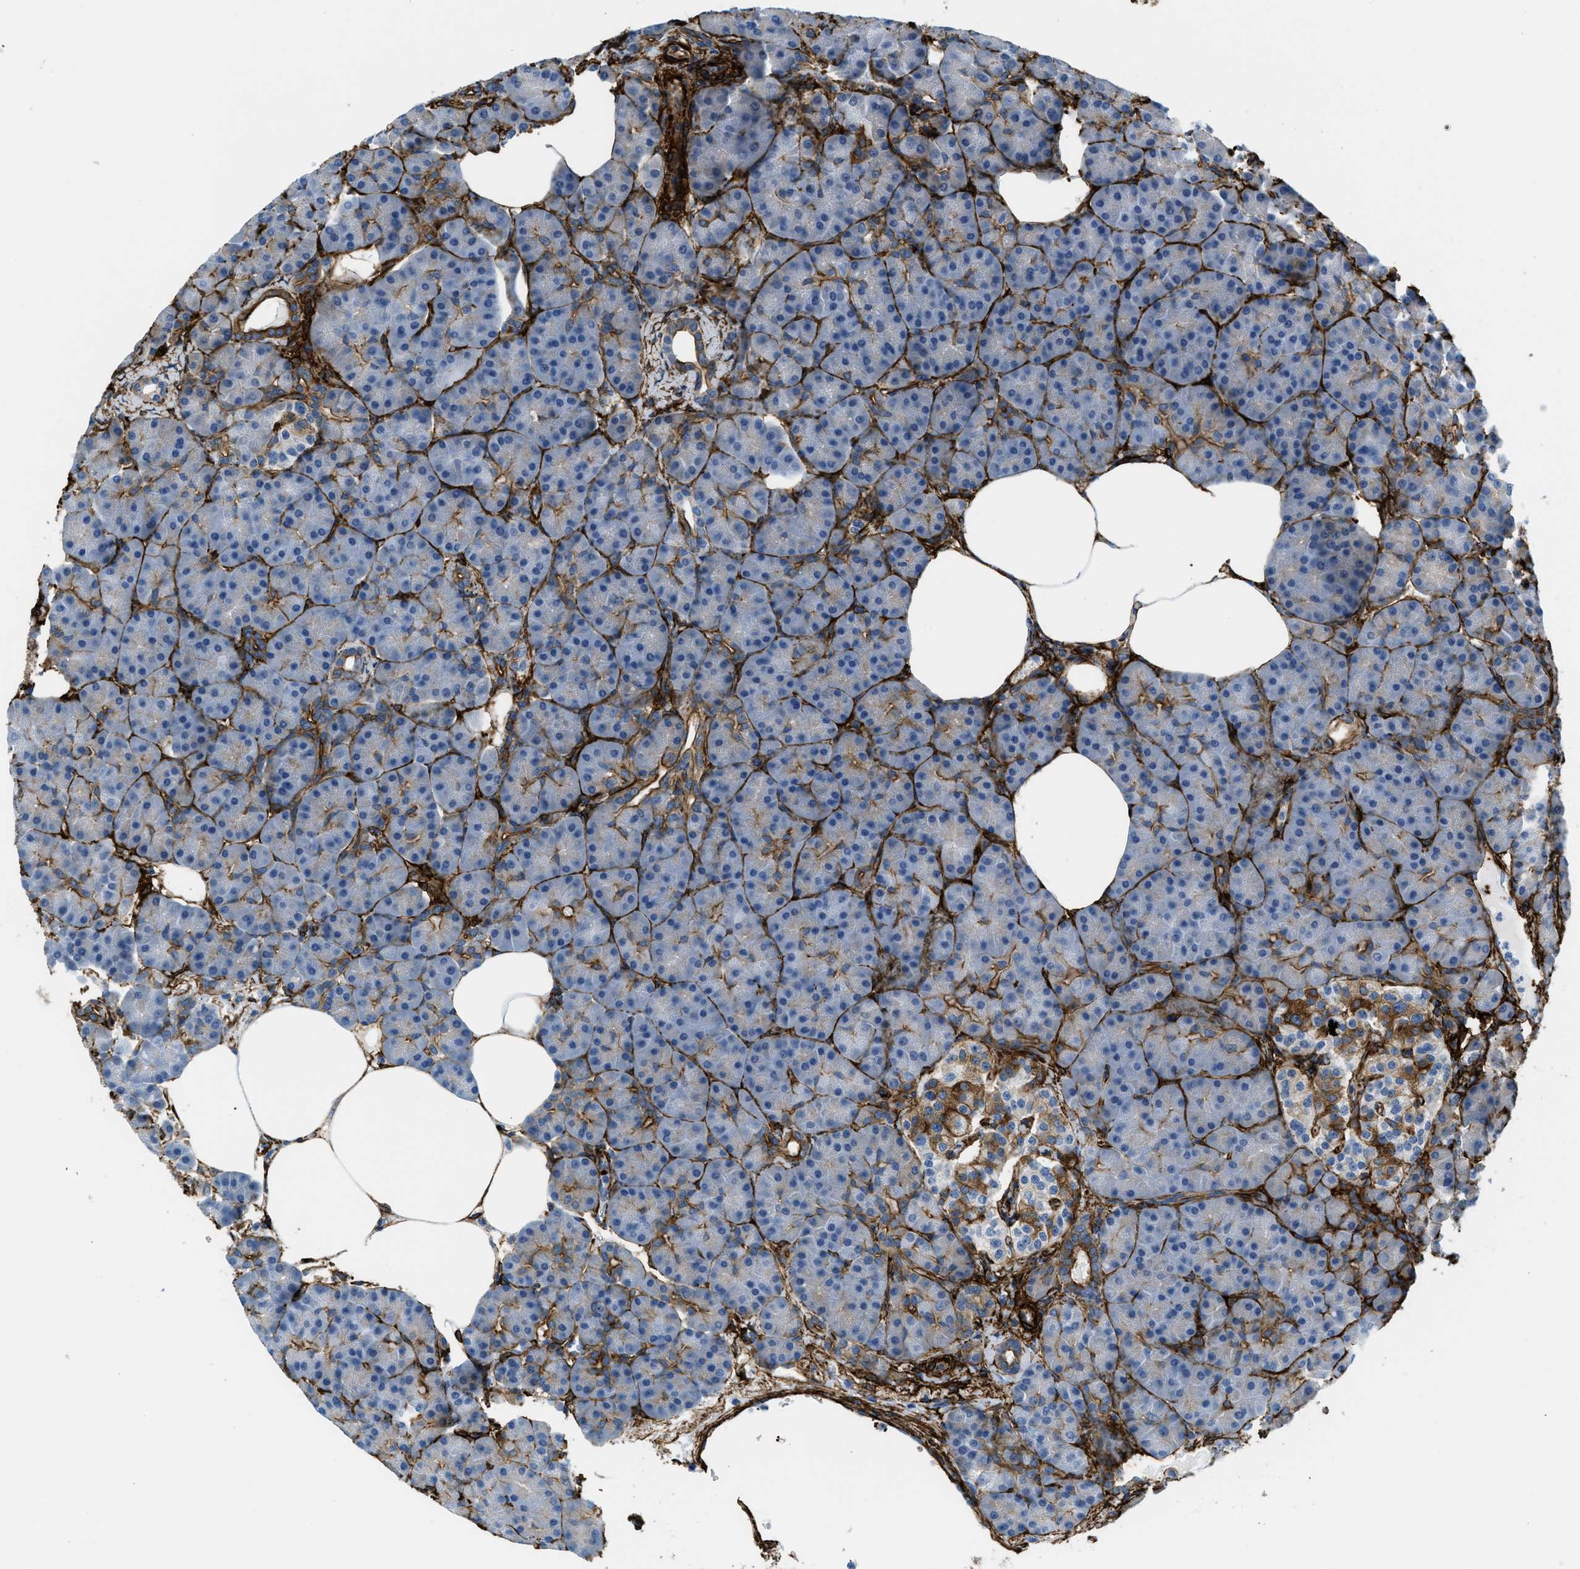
{"staining": {"intensity": "moderate", "quantity": "<25%", "location": "cytoplasmic/membranous"}, "tissue": "pancreas", "cell_type": "Exocrine glandular cells", "image_type": "normal", "snomed": [{"axis": "morphology", "description": "Normal tissue, NOS"}, {"axis": "topography", "description": "Pancreas"}], "caption": "A micrograph of human pancreas stained for a protein demonstrates moderate cytoplasmic/membranous brown staining in exocrine glandular cells.", "gene": "CALD1", "patient": {"sex": "female", "age": 70}}